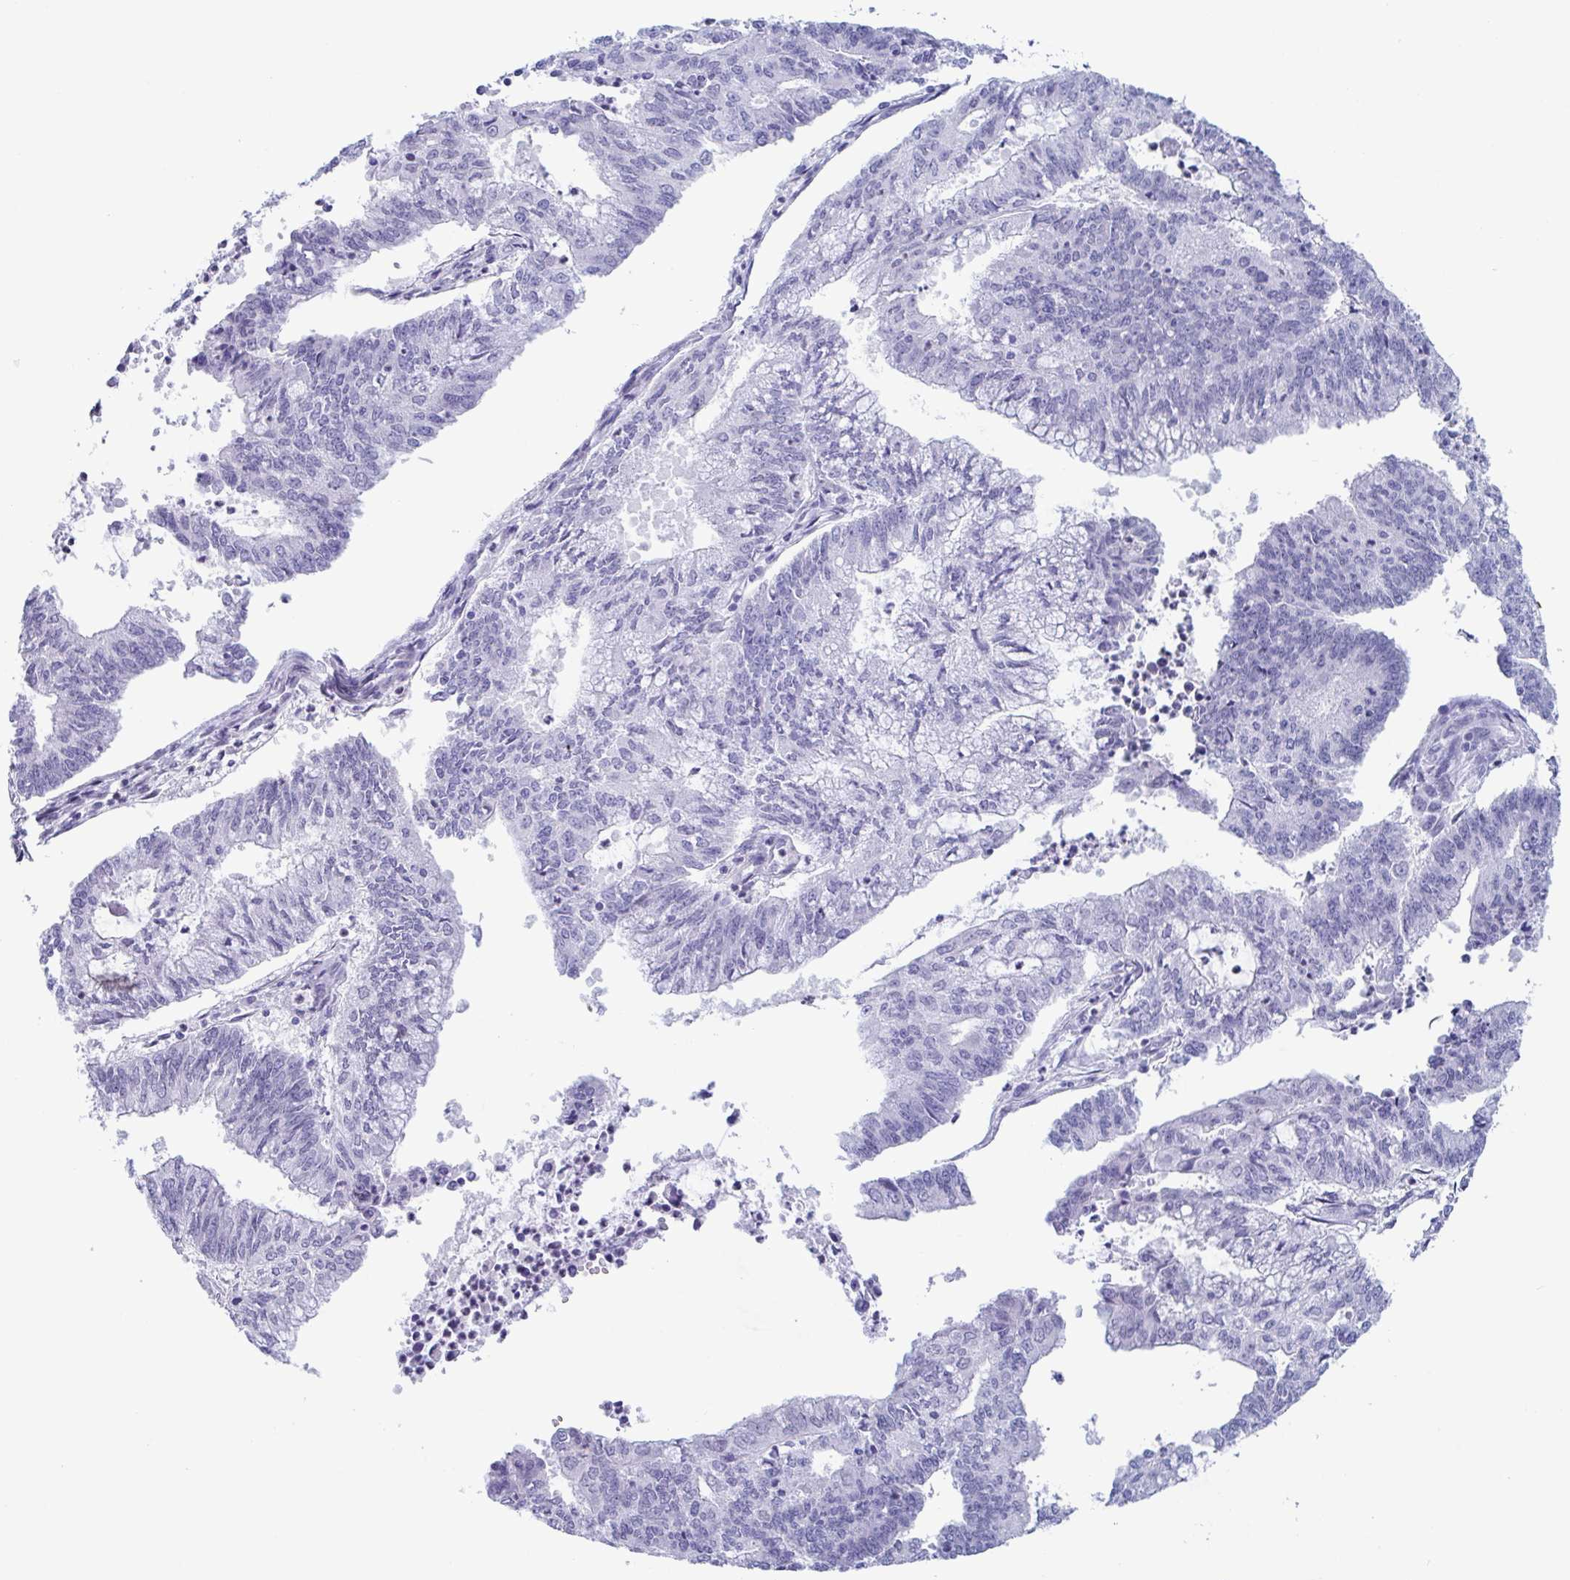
{"staining": {"intensity": "negative", "quantity": "none", "location": "none"}, "tissue": "endometrial cancer", "cell_type": "Tumor cells", "image_type": "cancer", "snomed": [{"axis": "morphology", "description": "Adenocarcinoma, NOS"}, {"axis": "topography", "description": "Endometrium"}], "caption": "Immunohistochemical staining of adenocarcinoma (endometrial) shows no significant staining in tumor cells.", "gene": "CDX4", "patient": {"sex": "female", "age": 61}}